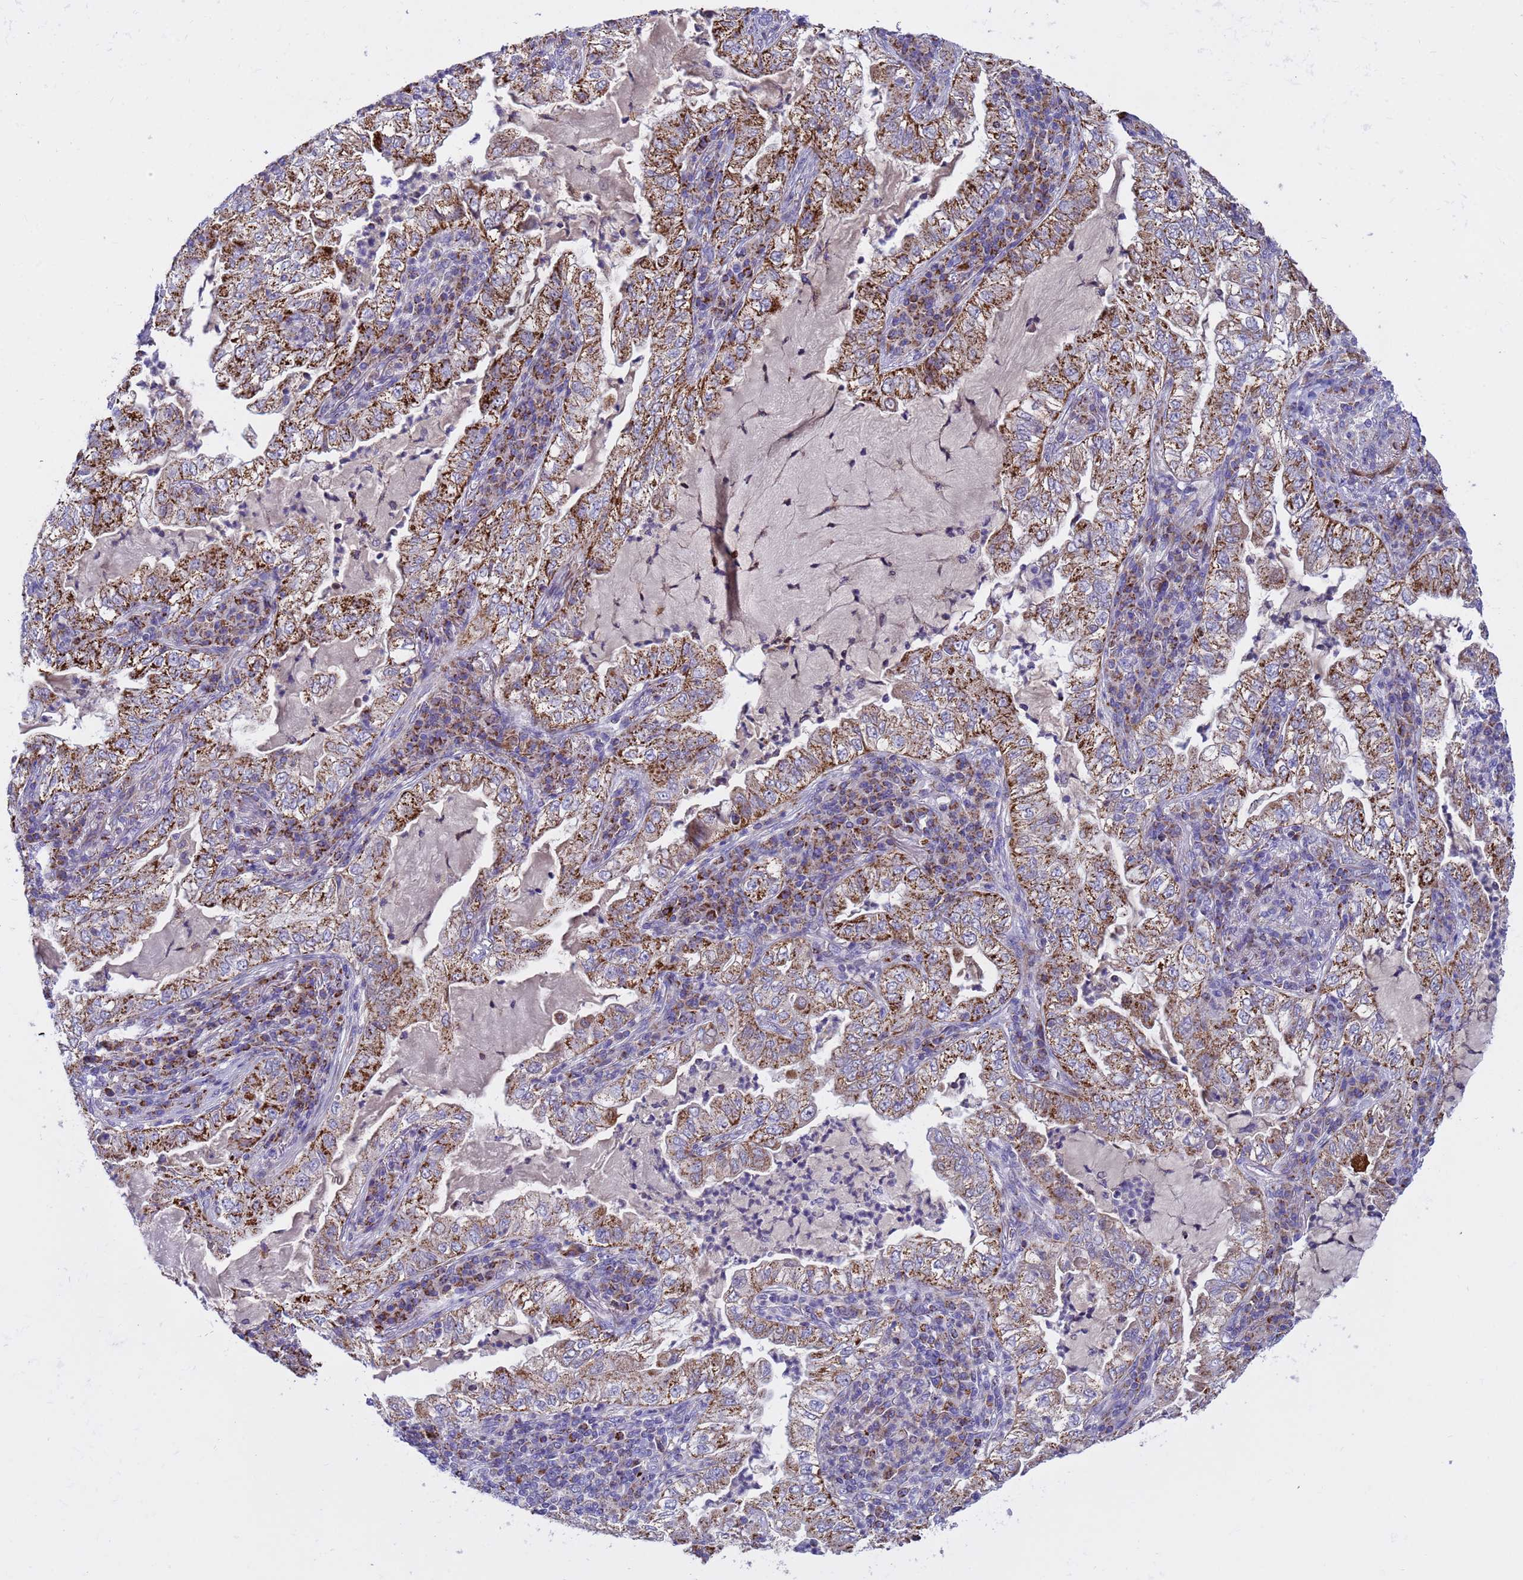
{"staining": {"intensity": "strong", "quantity": ">75%", "location": "cytoplasmic/membranous"}, "tissue": "lung cancer", "cell_type": "Tumor cells", "image_type": "cancer", "snomed": [{"axis": "morphology", "description": "Adenocarcinoma, NOS"}, {"axis": "topography", "description": "Lung"}], "caption": "High-magnification brightfield microscopy of lung cancer (adenocarcinoma) stained with DAB (3,3'-diaminobenzidine) (brown) and counterstained with hematoxylin (blue). tumor cells exhibit strong cytoplasmic/membranous positivity is identified in approximately>75% of cells.", "gene": "TUBGCP3", "patient": {"sex": "female", "age": 73}}